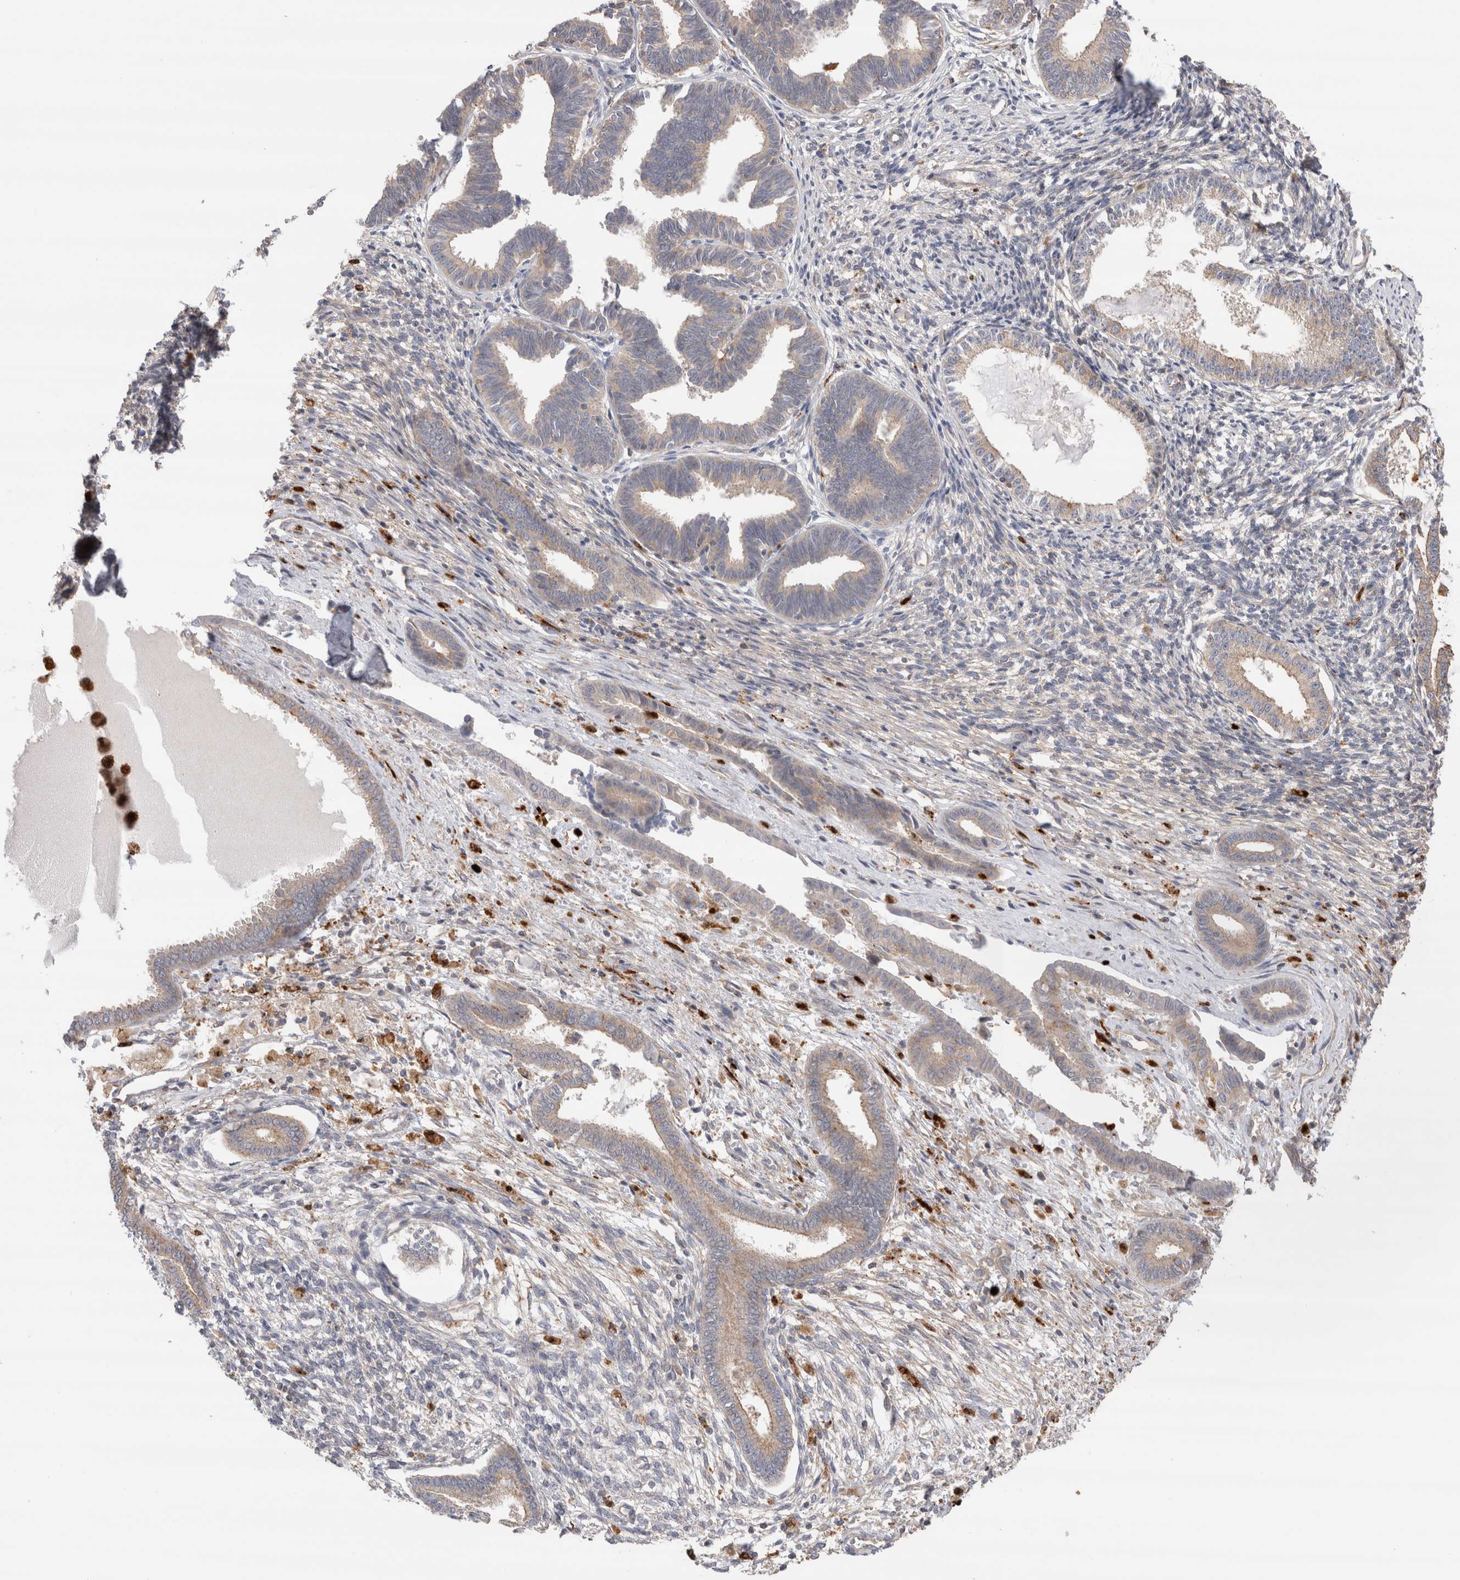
{"staining": {"intensity": "negative", "quantity": "none", "location": "none"}, "tissue": "endometrium", "cell_type": "Cells in endometrial stroma", "image_type": "normal", "snomed": [{"axis": "morphology", "description": "Normal tissue, NOS"}, {"axis": "topography", "description": "Endometrium"}], "caption": "Immunohistochemistry (IHC) micrograph of unremarkable human endometrium stained for a protein (brown), which displays no positivity in cells in endometrial stroma.", "gene": "NXT2", "patient": {"sex": "female", "age": 56}}